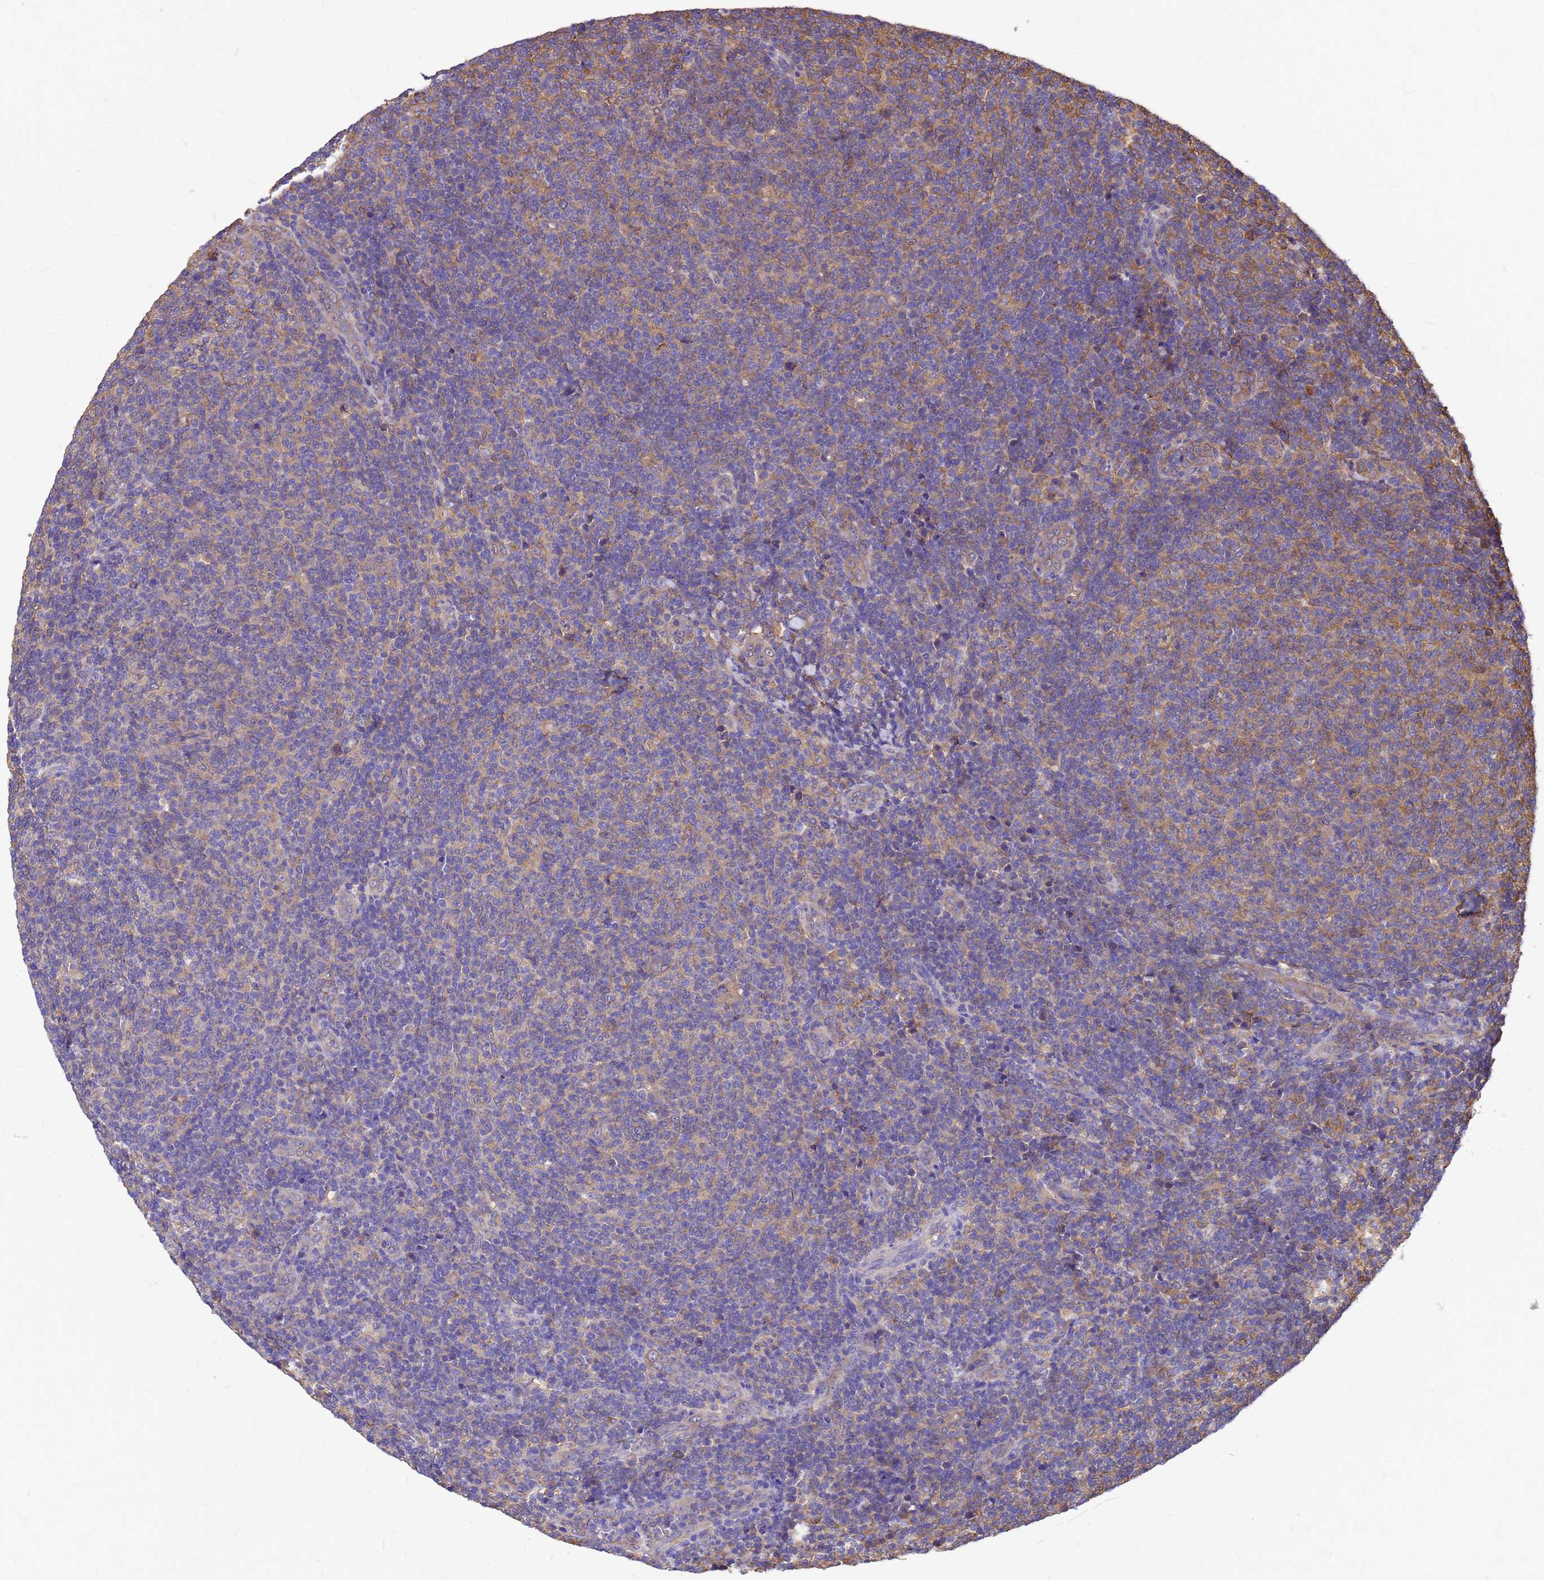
{"staining": {"intensity": "moderate", "quantity": "<25%", "location": "cytoplasmic/membranous"}, "tissue": "lymphoma", "cell_type": "Tumor cells", "image_type": "cancer", "snomed": [{"axis": "morphology", "description": "Malignant lymphoma, non-Hodgkin's type, Low grade"}, {"axis": "topography", "description": "Lymph node"}], "caption": "Immunohistochemical staining of low-grade malignant lymphoma, non-Hodgkin's type demonstrates moderate cytoplasmic/membranous protein staining in about <25% of tumor cells. Nuclei are stained in blue.", "gene": "GID4", "patient": {"sex": "male", "age": 66}}